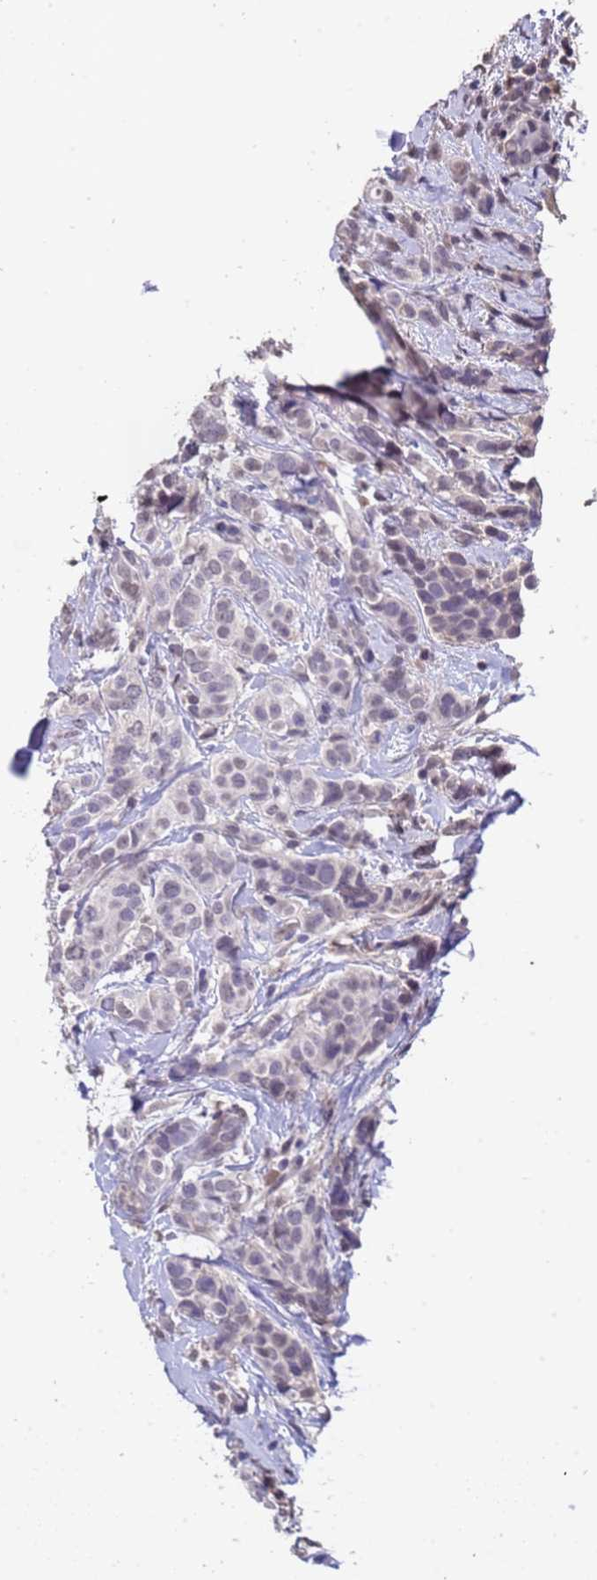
{"staining": {"intensity": "weak", "quantity": "25%-75%", "location": "nuclear"}, "tissue": "breast cancer", "cell_type": "Tumor cells", "image_type": "cancer", "snomed": [{"axis": "morphology", "description": "Lobular carcinoma"}, {"axis": "topography", "description": "Breast"}], "caption": "Brown immunohistochemical staining in breast cancer exhibits weak nuclear positivity in about 25%-75% of tumor cells.", "gene": "ZNF248", "patient": {"sex": "female", "age": 51}}